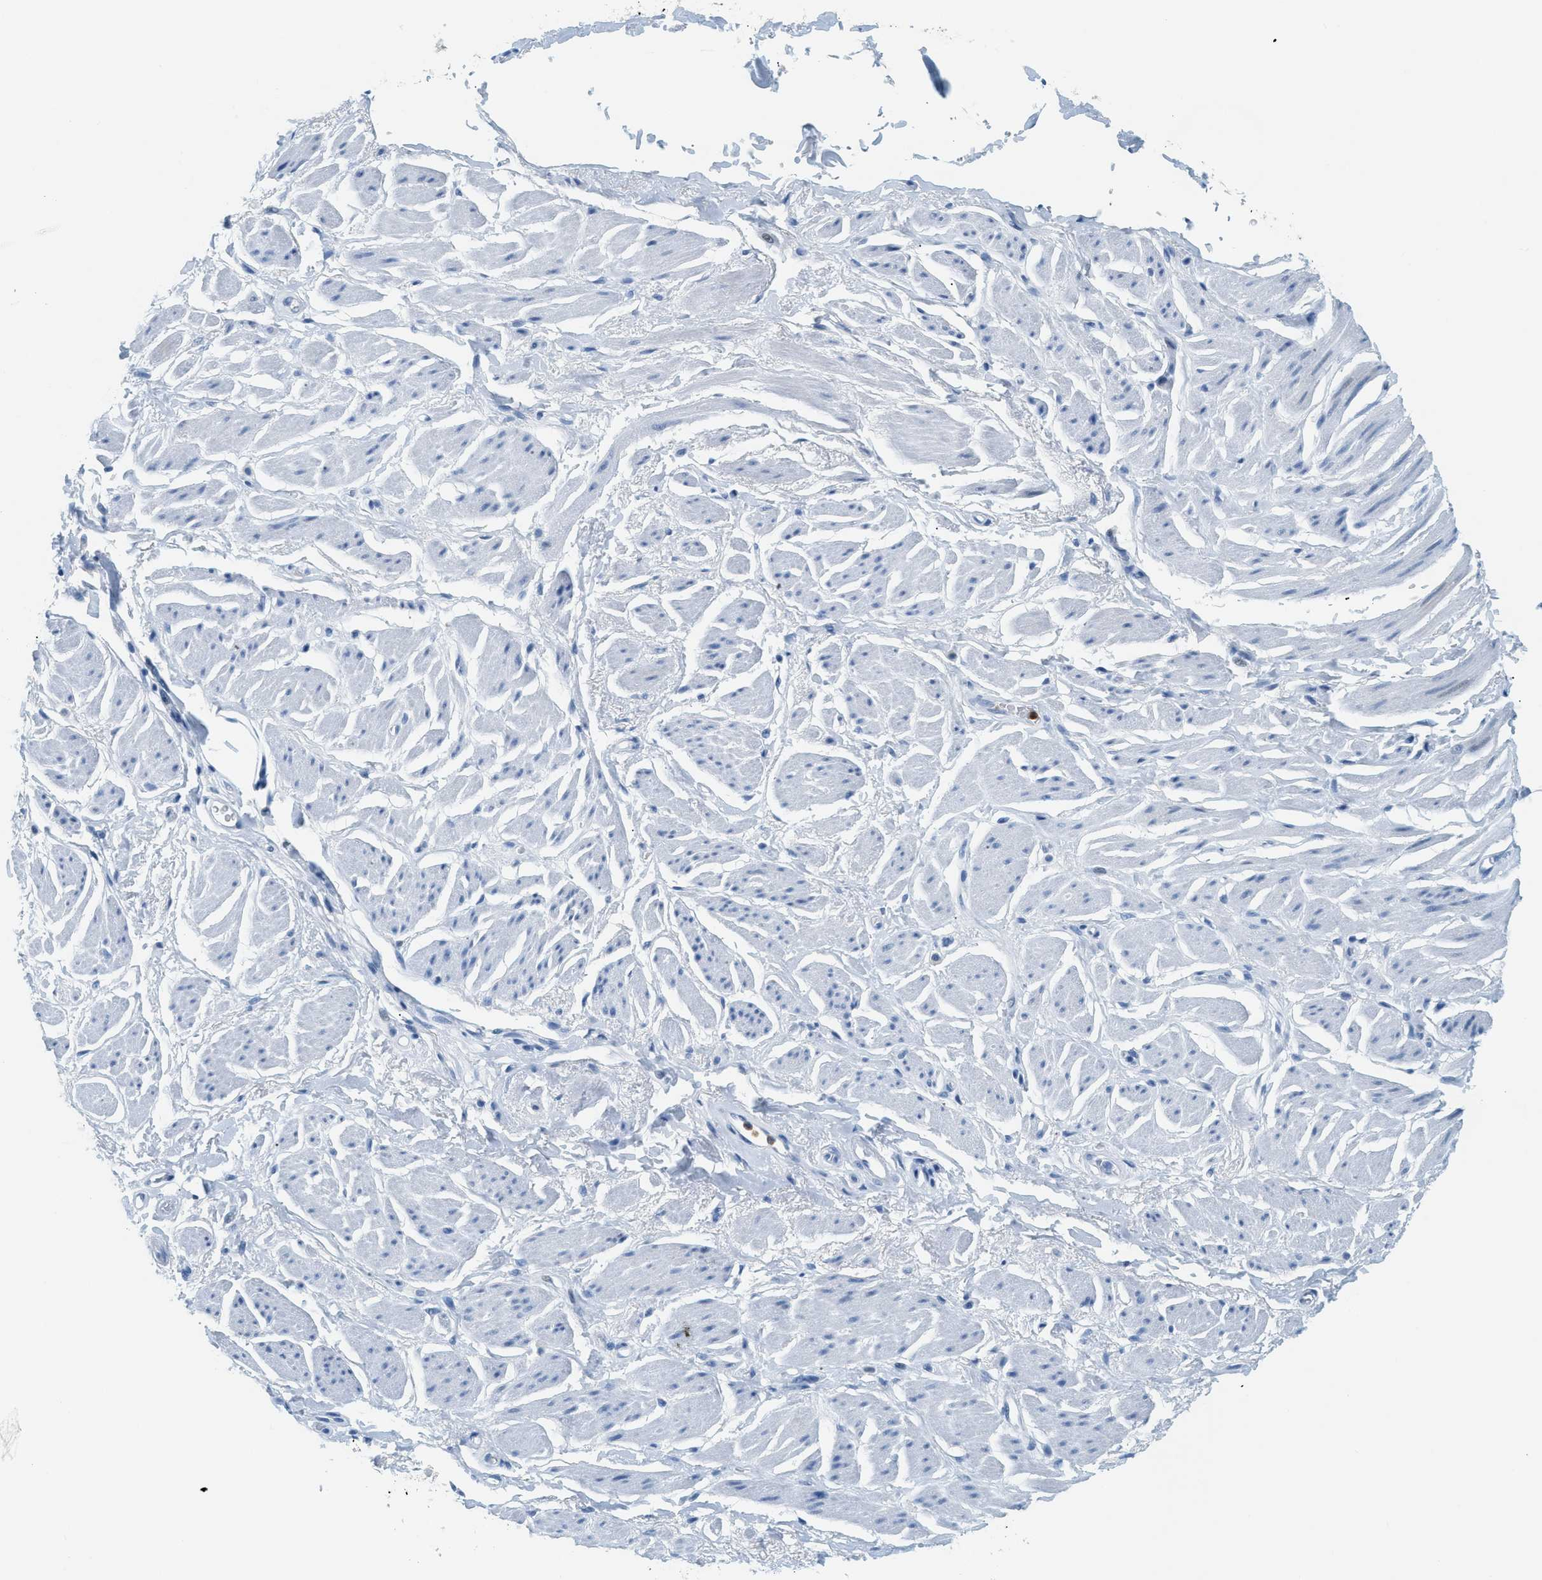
{"staining": {"intensity": "negative", "quantity": "none", "location": "none"}, "tissue": "adipose tissue", "cell_type": "Adipocytes", "image_type": "normal", "snomed": [{"axis": "morphology", "description": "Normal tissue, NOS"}, {"axis": "topography", "description": "Soft tissue"}, {"axis": "topography", "description": "Peripheral nerve tissue"}], "caption": "DAB immunohistochemical staining of unremarkable adipose tissue demonstrates no significant expression in adipocytes.", "gene": "LCN2", "patient": {"sex": "female", "age": 71}}